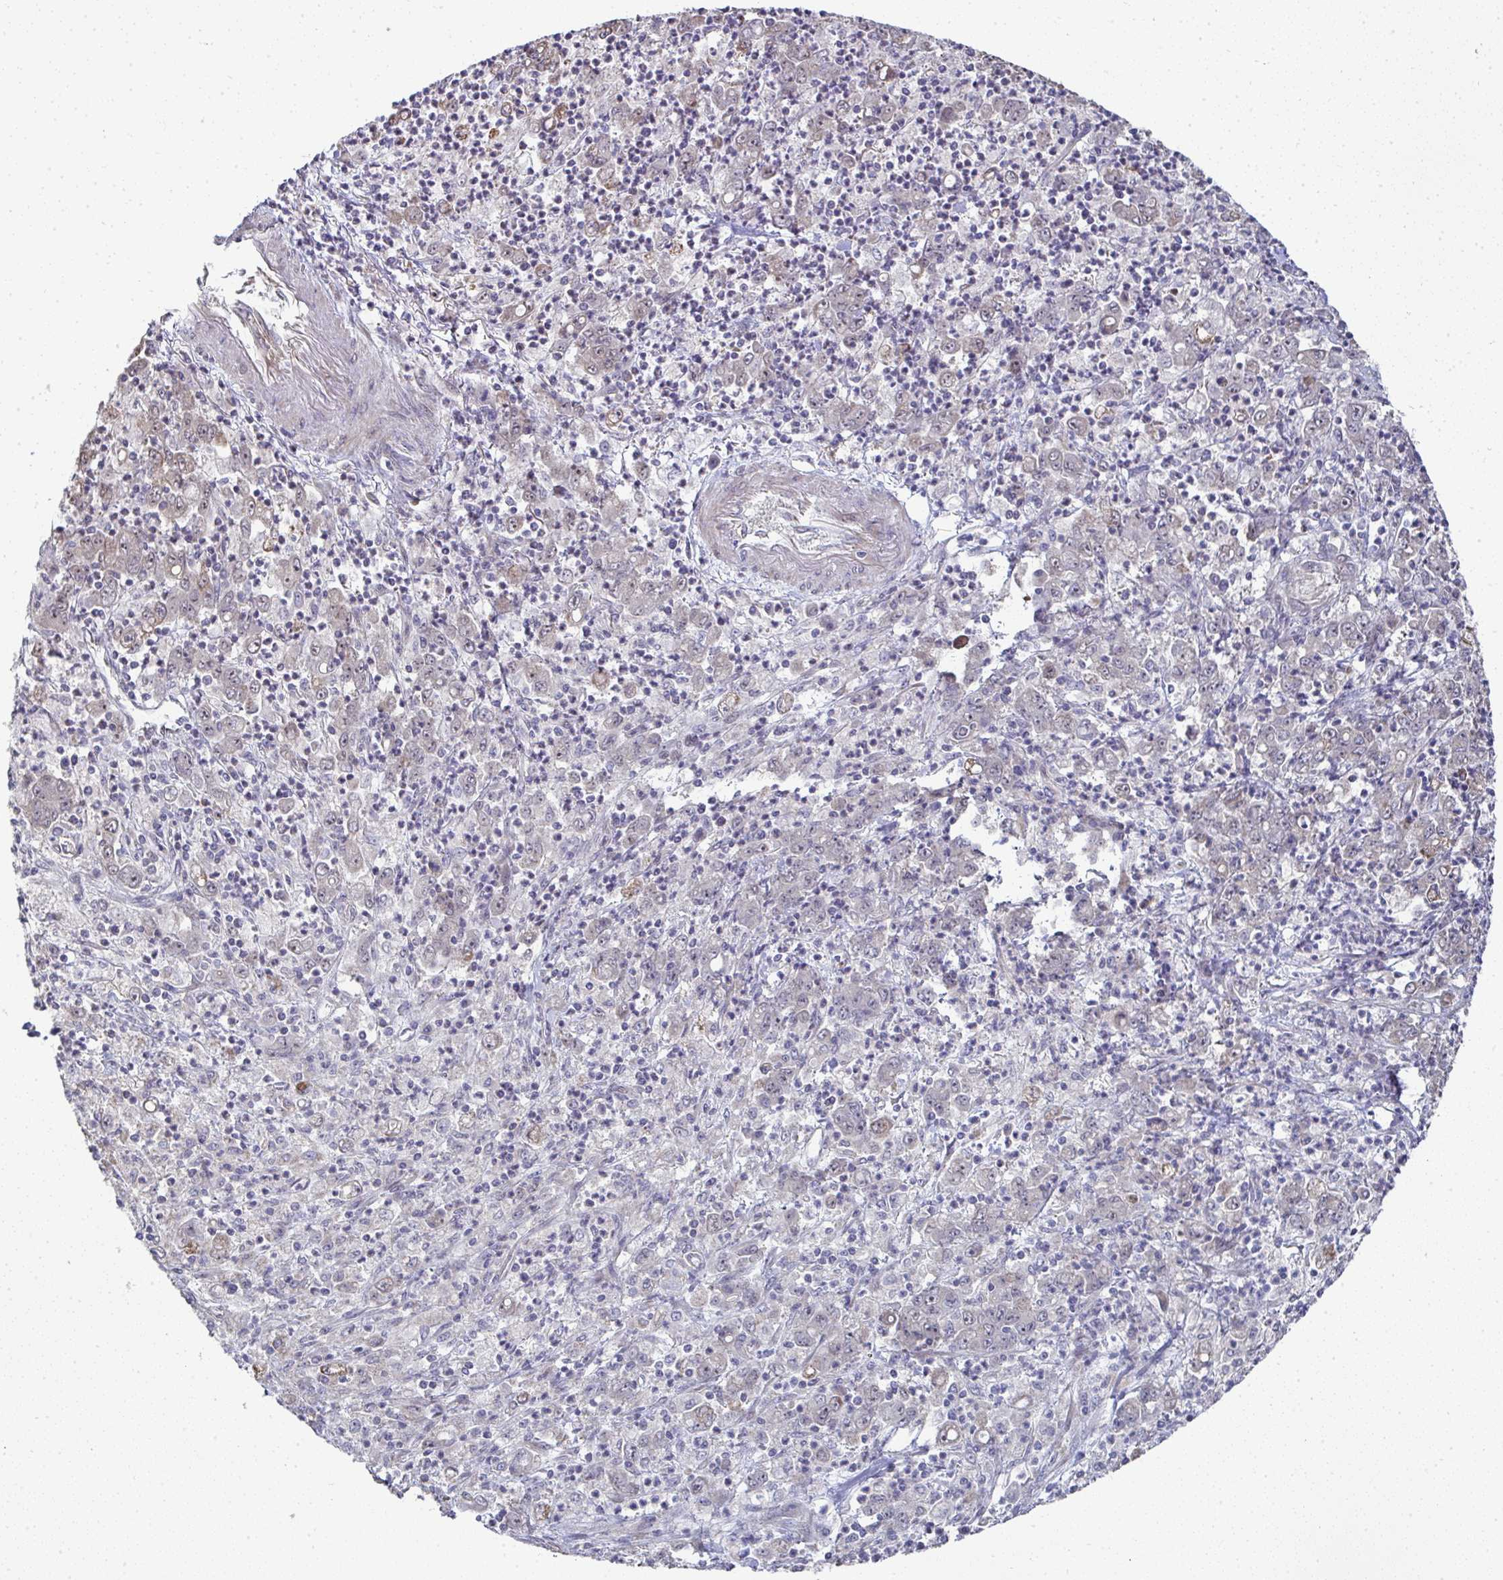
{"staining": {"intensity": "weak", "quantity": "25%-75%", "location": "cytoplasmic/membranous"}, "tissue": "stomach cancer", "cell_type": "Tumor cells", "image_type": "cancer", "snomed": [{"axis": "morphology", "description": "Adenocarcinoma, NOS"}, {"axis": "topography", "description": "Stomach, lower"}], "caption": "A histopathology image showing weak cytoplasmic/membranous staining in approximately 25%-75% of tumor cells in stomach adenocarcinoma, as visualized by brown immunohistochemical staining.", "gene": "AGTPBP1", "patient": {"sex": "female", "age": 71}}